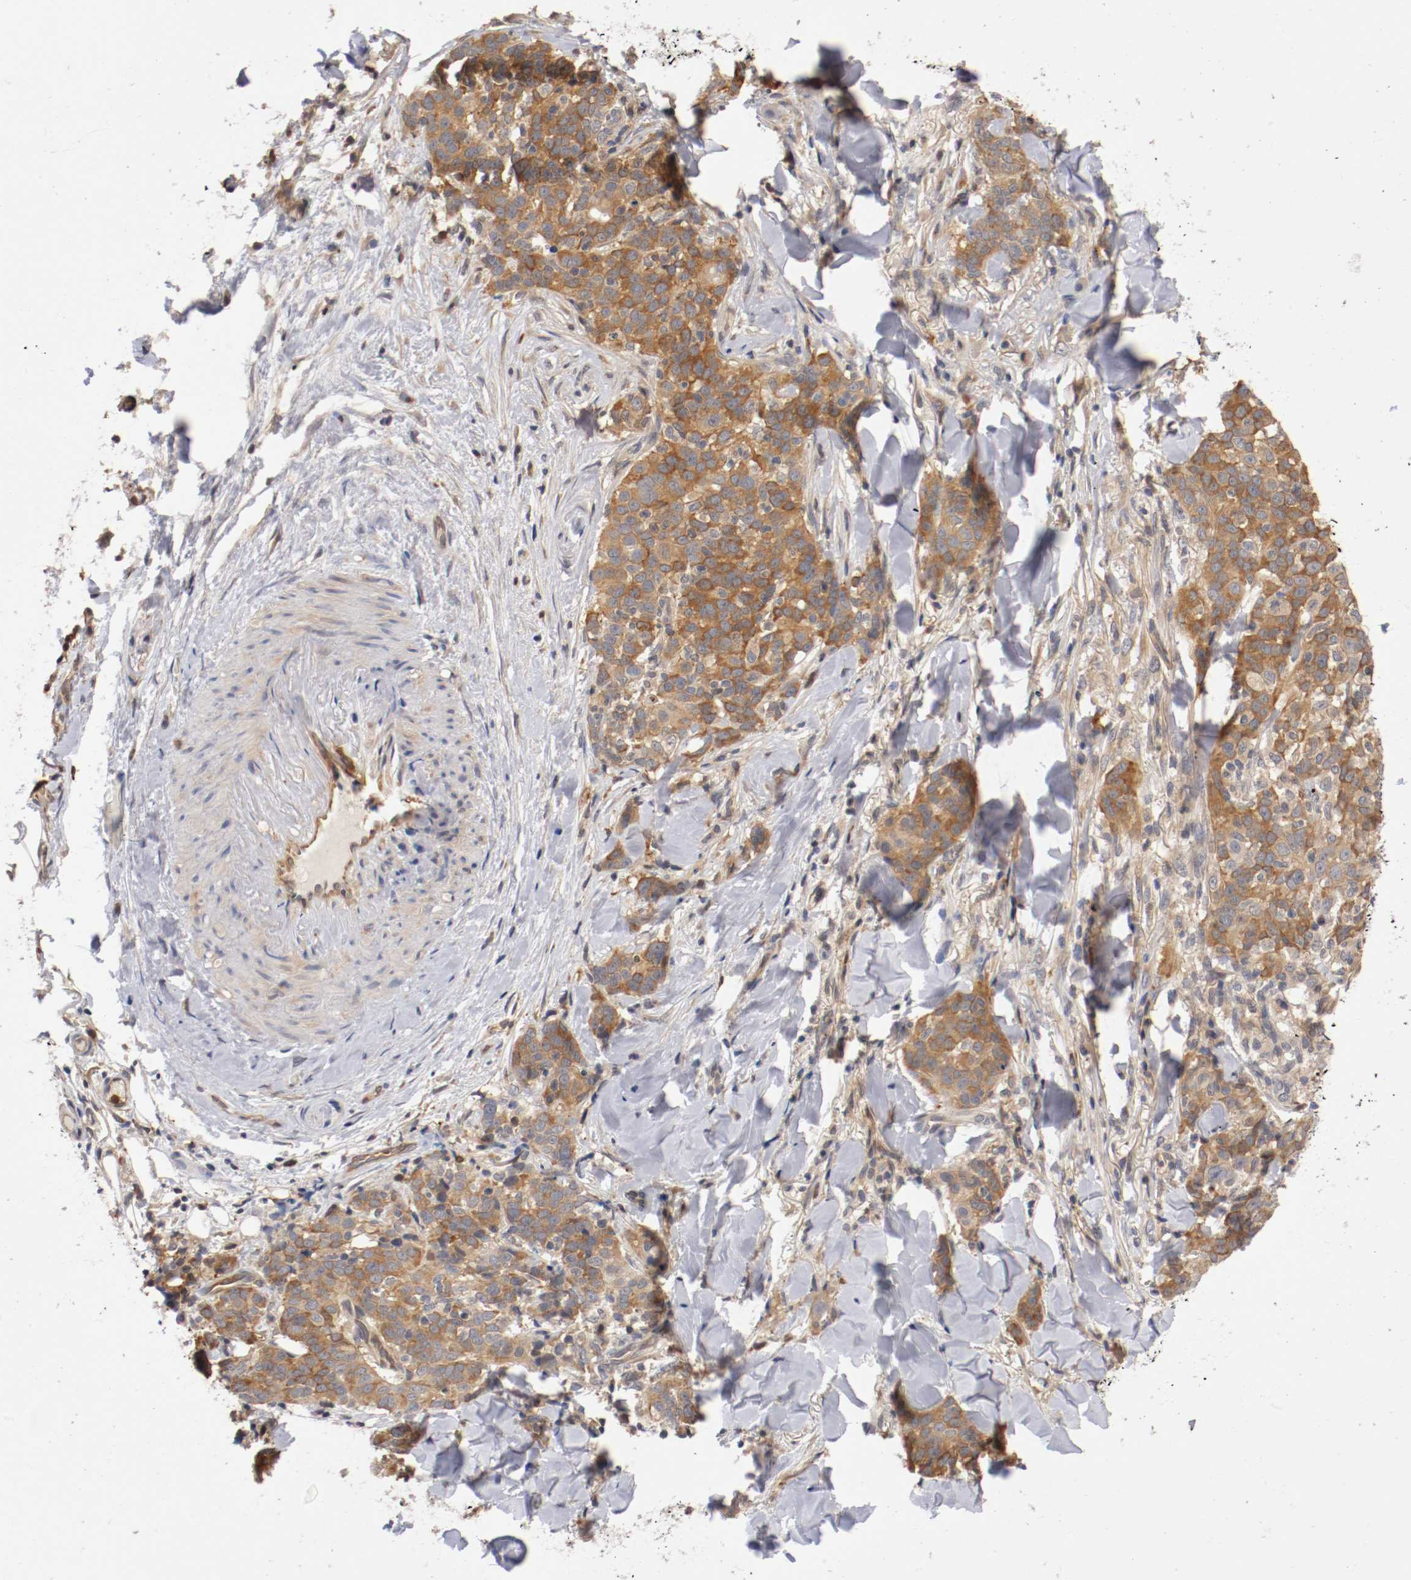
{"staining": {"intensity": "moderate", "quantity": "25%-75%", "location": "cytoplasmic/membranous"}, "tissue": "skin cancer", "cell_type": "Tumor cells", "image_type": "cancer", "snomed": [{"axis": "morphology", "description": "Normal tissue, NOS"}, {"axis": "morphology", "description": "Squamous cell carcinoma, NOS"}, {"axis": "topography", "description": "Skin"}], "caption": "IHC staining of squamous cell carcinoma (skin), which displays medium levels of moderate cytoplasmic/membranous positivity in approximately 25%-75% of tumor cells indicating moderate cytoplasmic/membranous protein staining. The staining was performed using DAB (3,3'-diaminobenzidine) (brown) for protein detection and nuclei were counterstained in hematoxylin (blue).", "gene": "RBM23", "patient": {"sex": "female", "age": 83}}